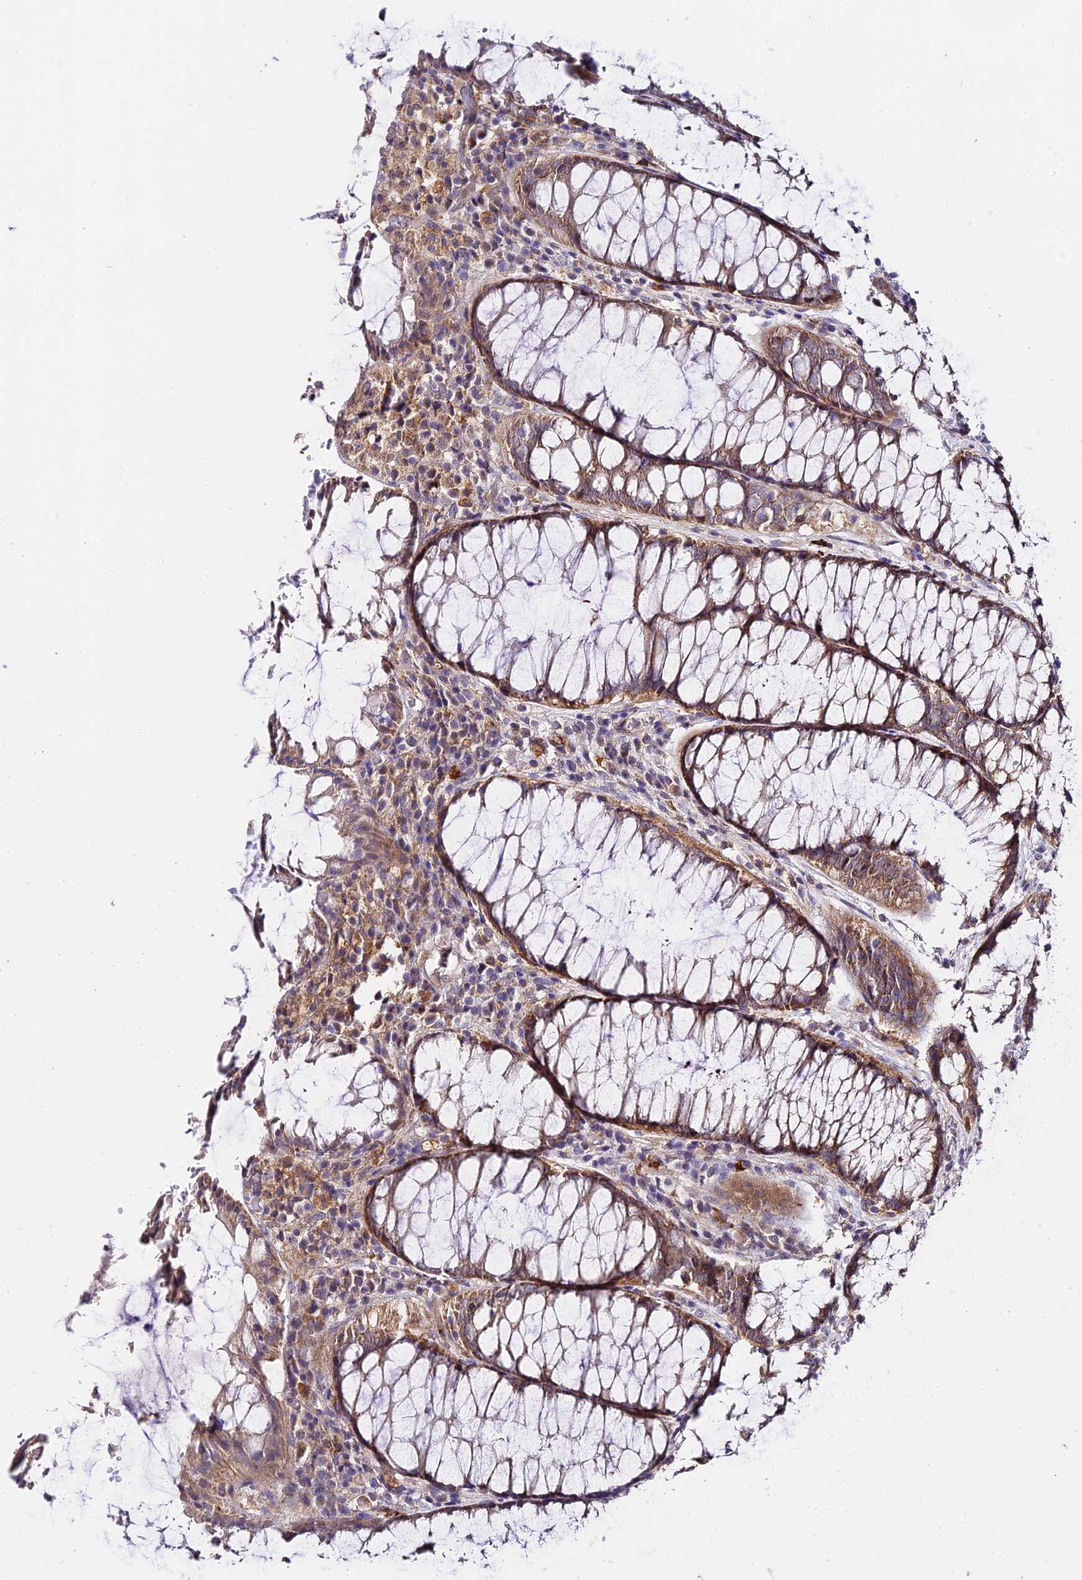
{"staining": {"intensity": "moderate", "quantity": ">75%", "location": "cytoplasmic/membranous"}, "tissue": "rectum", "cell_type": "Glandular cells", "image_type": "normal", "snomed": [{"axis": "morphology", "description": "Normal tissue, NOS"}, {"axis": "topography", "description": "Rectum"}], "caption": "Immunohistochemistry (IHC) (DAB (3,3'-diaminobenzidine)) staining of unremarkable rectum exhibits moderate cytoplasmic/membranous protein staining in about >75% of glandular cells. (DAB (3,3'-diaminobenzidine) = brown stain, brightfield microscopy at high magnification).", "gene": "C3orf20", "patient": {"sex": "male", "age": 64}}